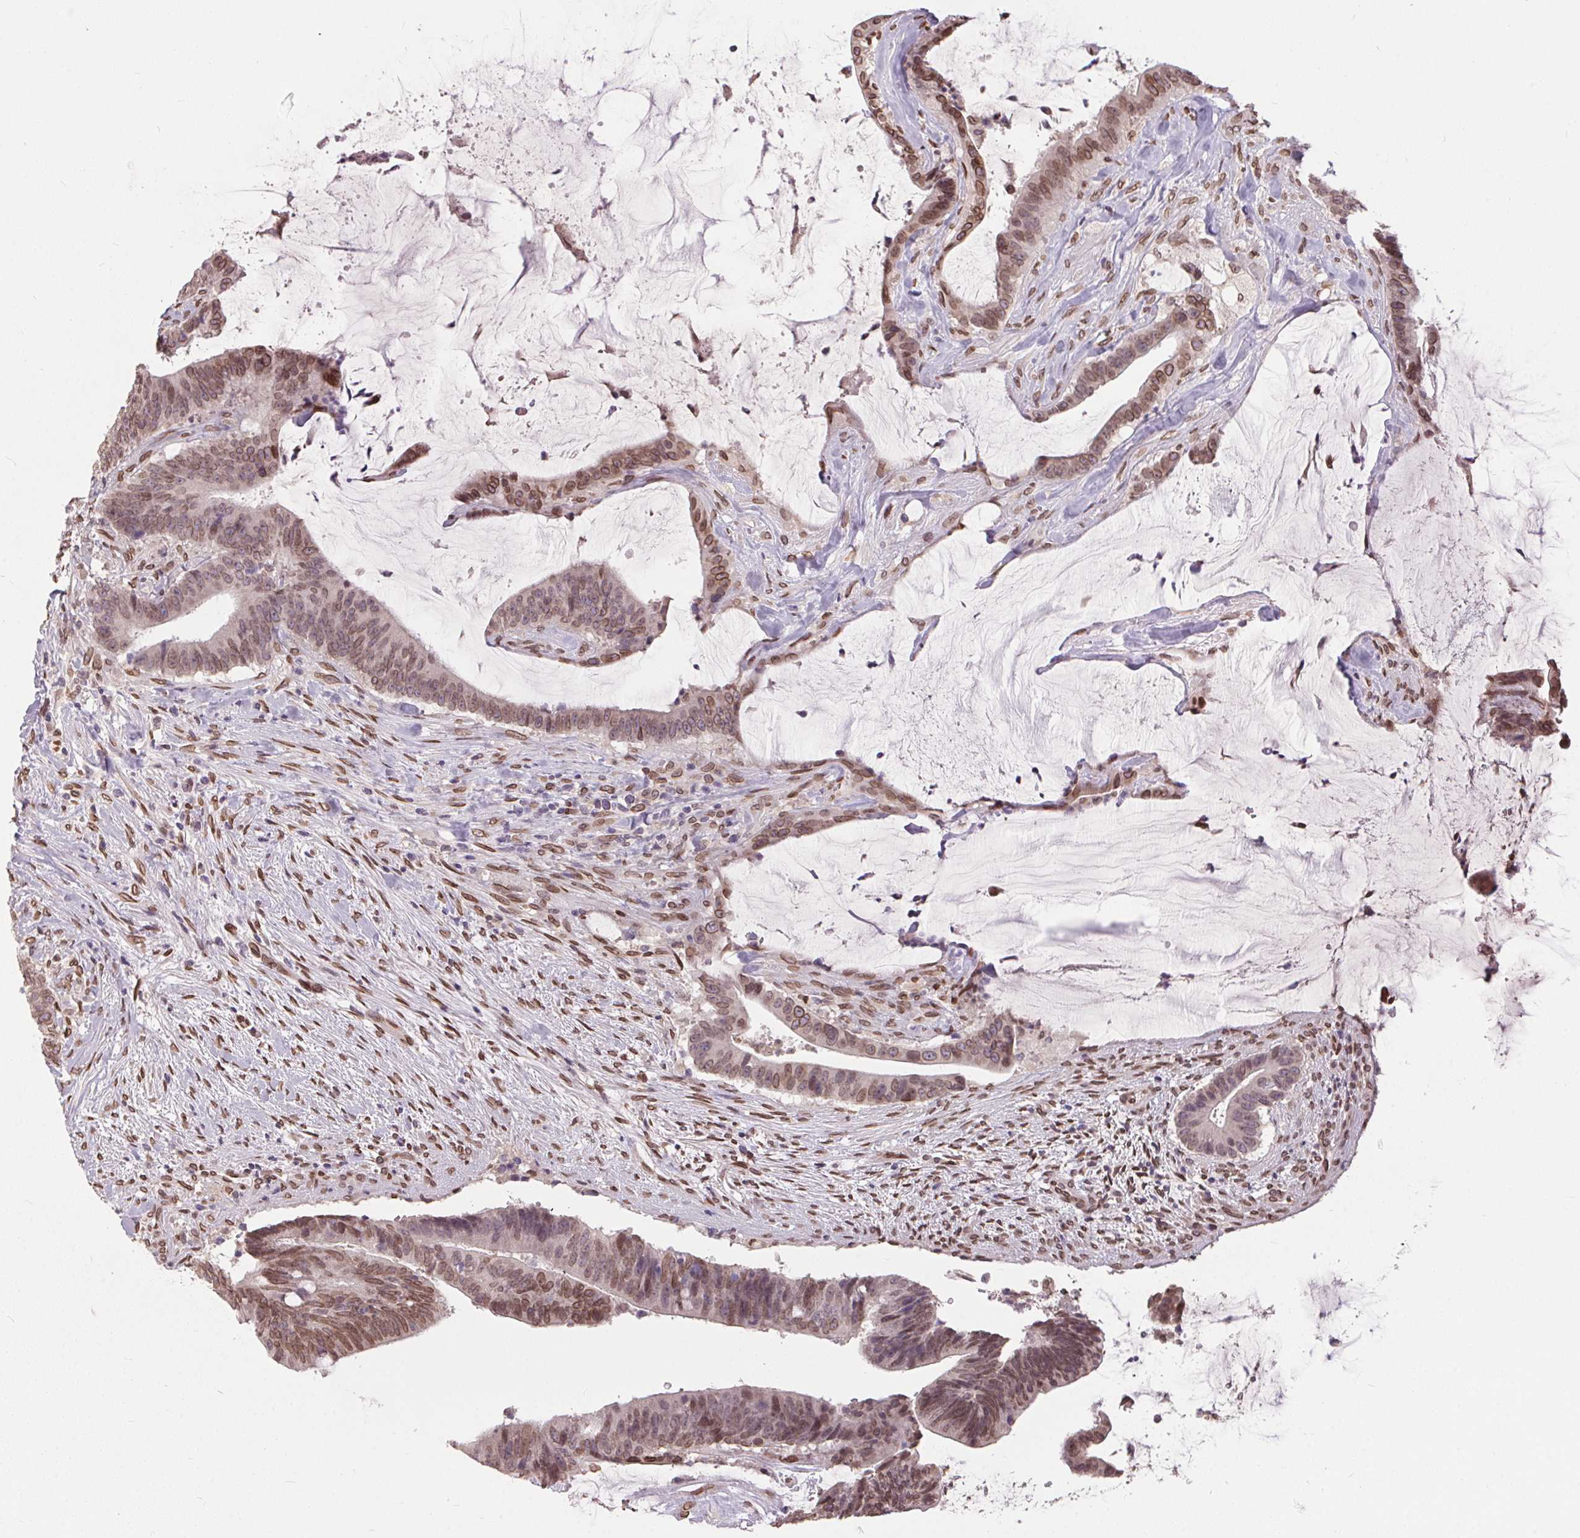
{"staining": {"intensity": "moderate", "quantity": ">75%", "location": "nuclear"}, "tissue": "colorectal cancer", "cell_type": "Tumor cells", "image_type": "cancer", "snomed": [{"axis": "morphology", "description": "Adenocarcinoma, NOS"}, {"axis": "topography", "description": "Colon"}], "caption": "Colorectal adenocarcinoma stained for a protein reveals moderate nuclear positivity in tumor cells.", "gene": "TMEM175", "patient": {"sex": "female", "age": 43}}